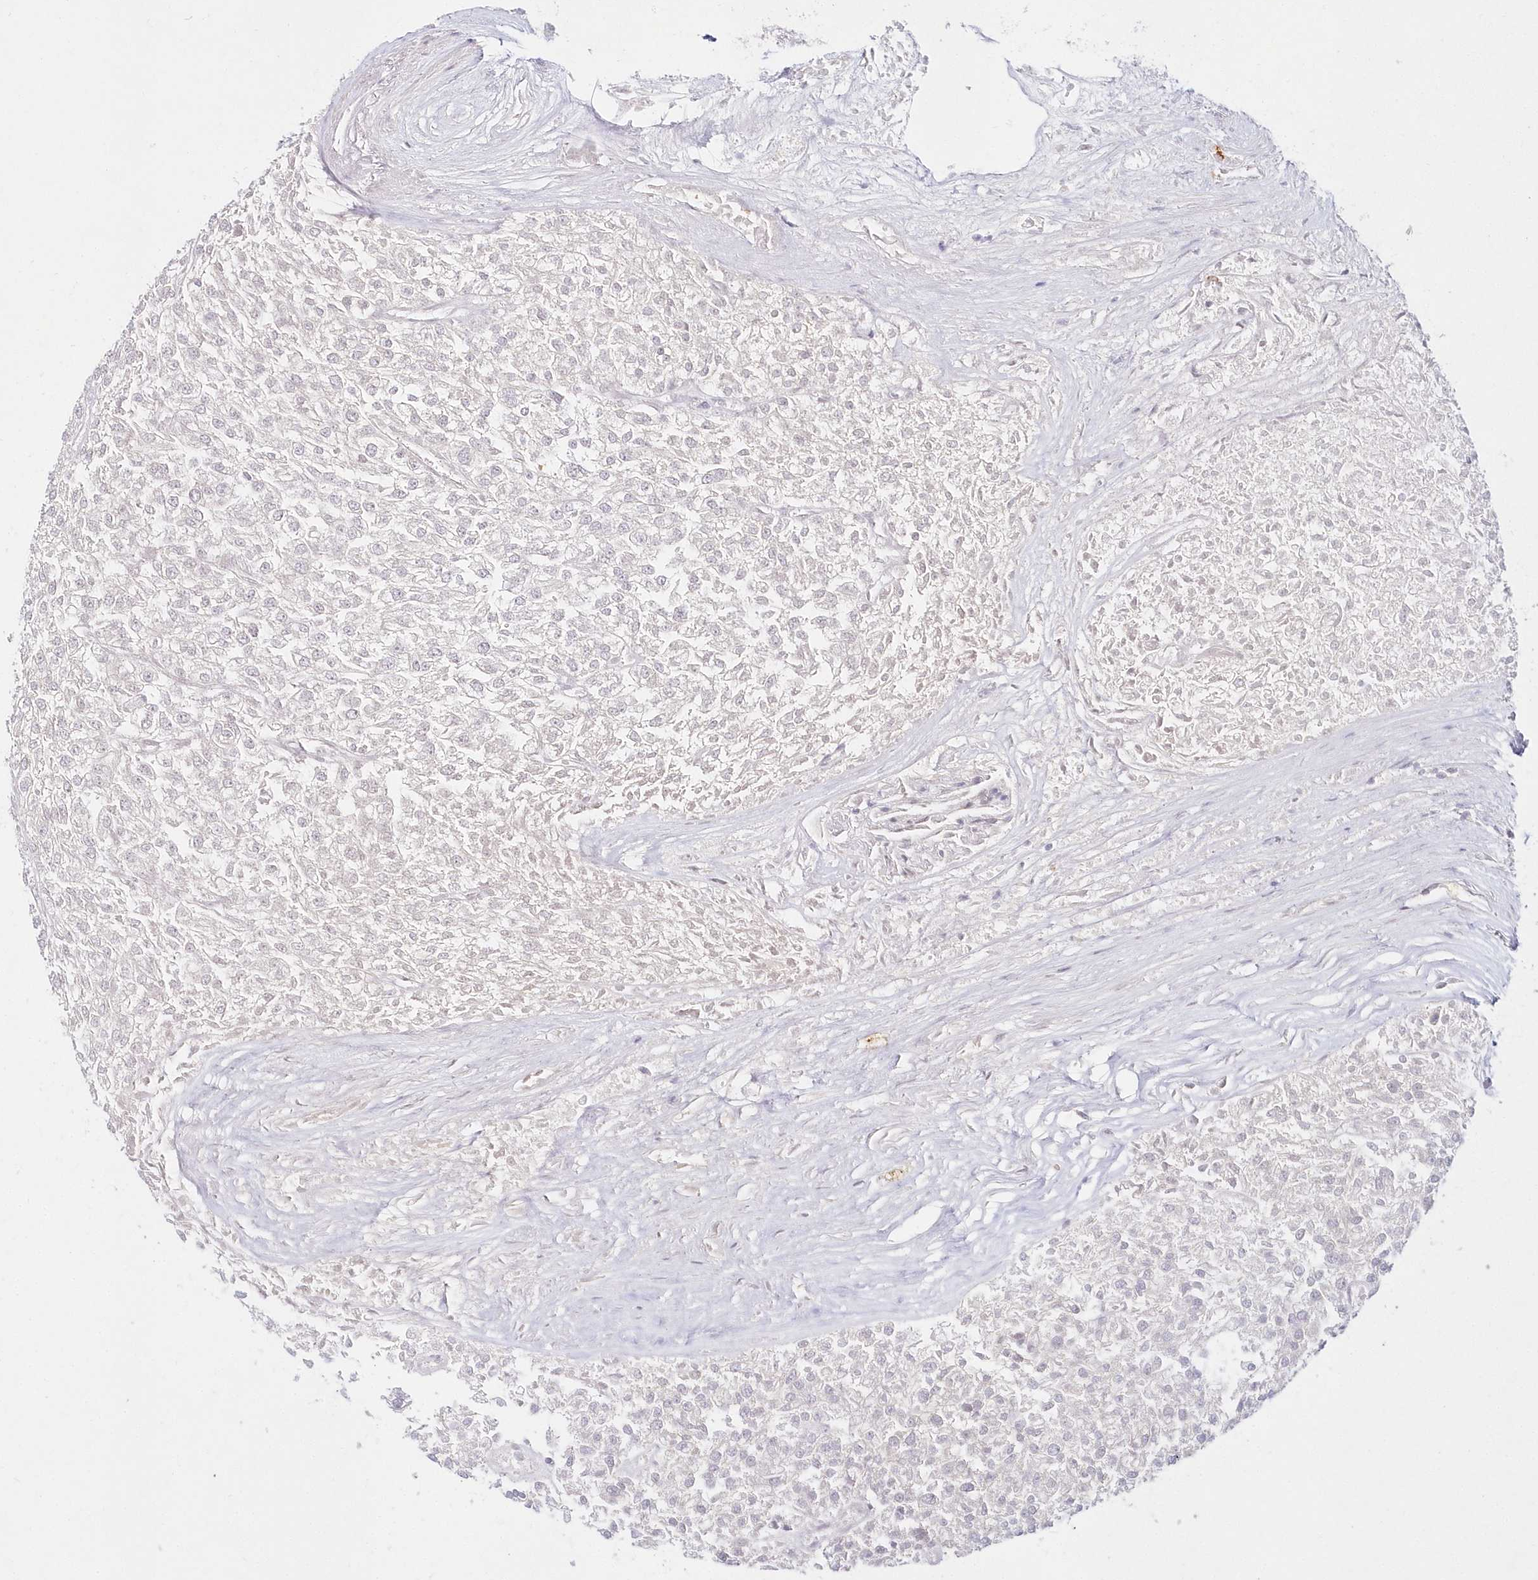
{"staining": {"intensity": "negative", "quantity": "none", "location": "none"}, "tissue": "renal cancer", "cell_type": "Tumor cells", "image_type": "cancer", "snomed": [{"axis": "morphology", "description": "Adenocarcinoma, NOS"}, {"axis": "topography", "description": "Kidney"}], "caption": "Immunohistochemistry of adenocarcinoma (renal) displays no staining in tumor cells. The staining was performed using DAB to visualize the protein expression in brown, while the nuclei were stained in blue with hematoxylin (Magnification: 20x).", "gene": "HYCC2", "patient": {"sex": "female", "age": 54}}